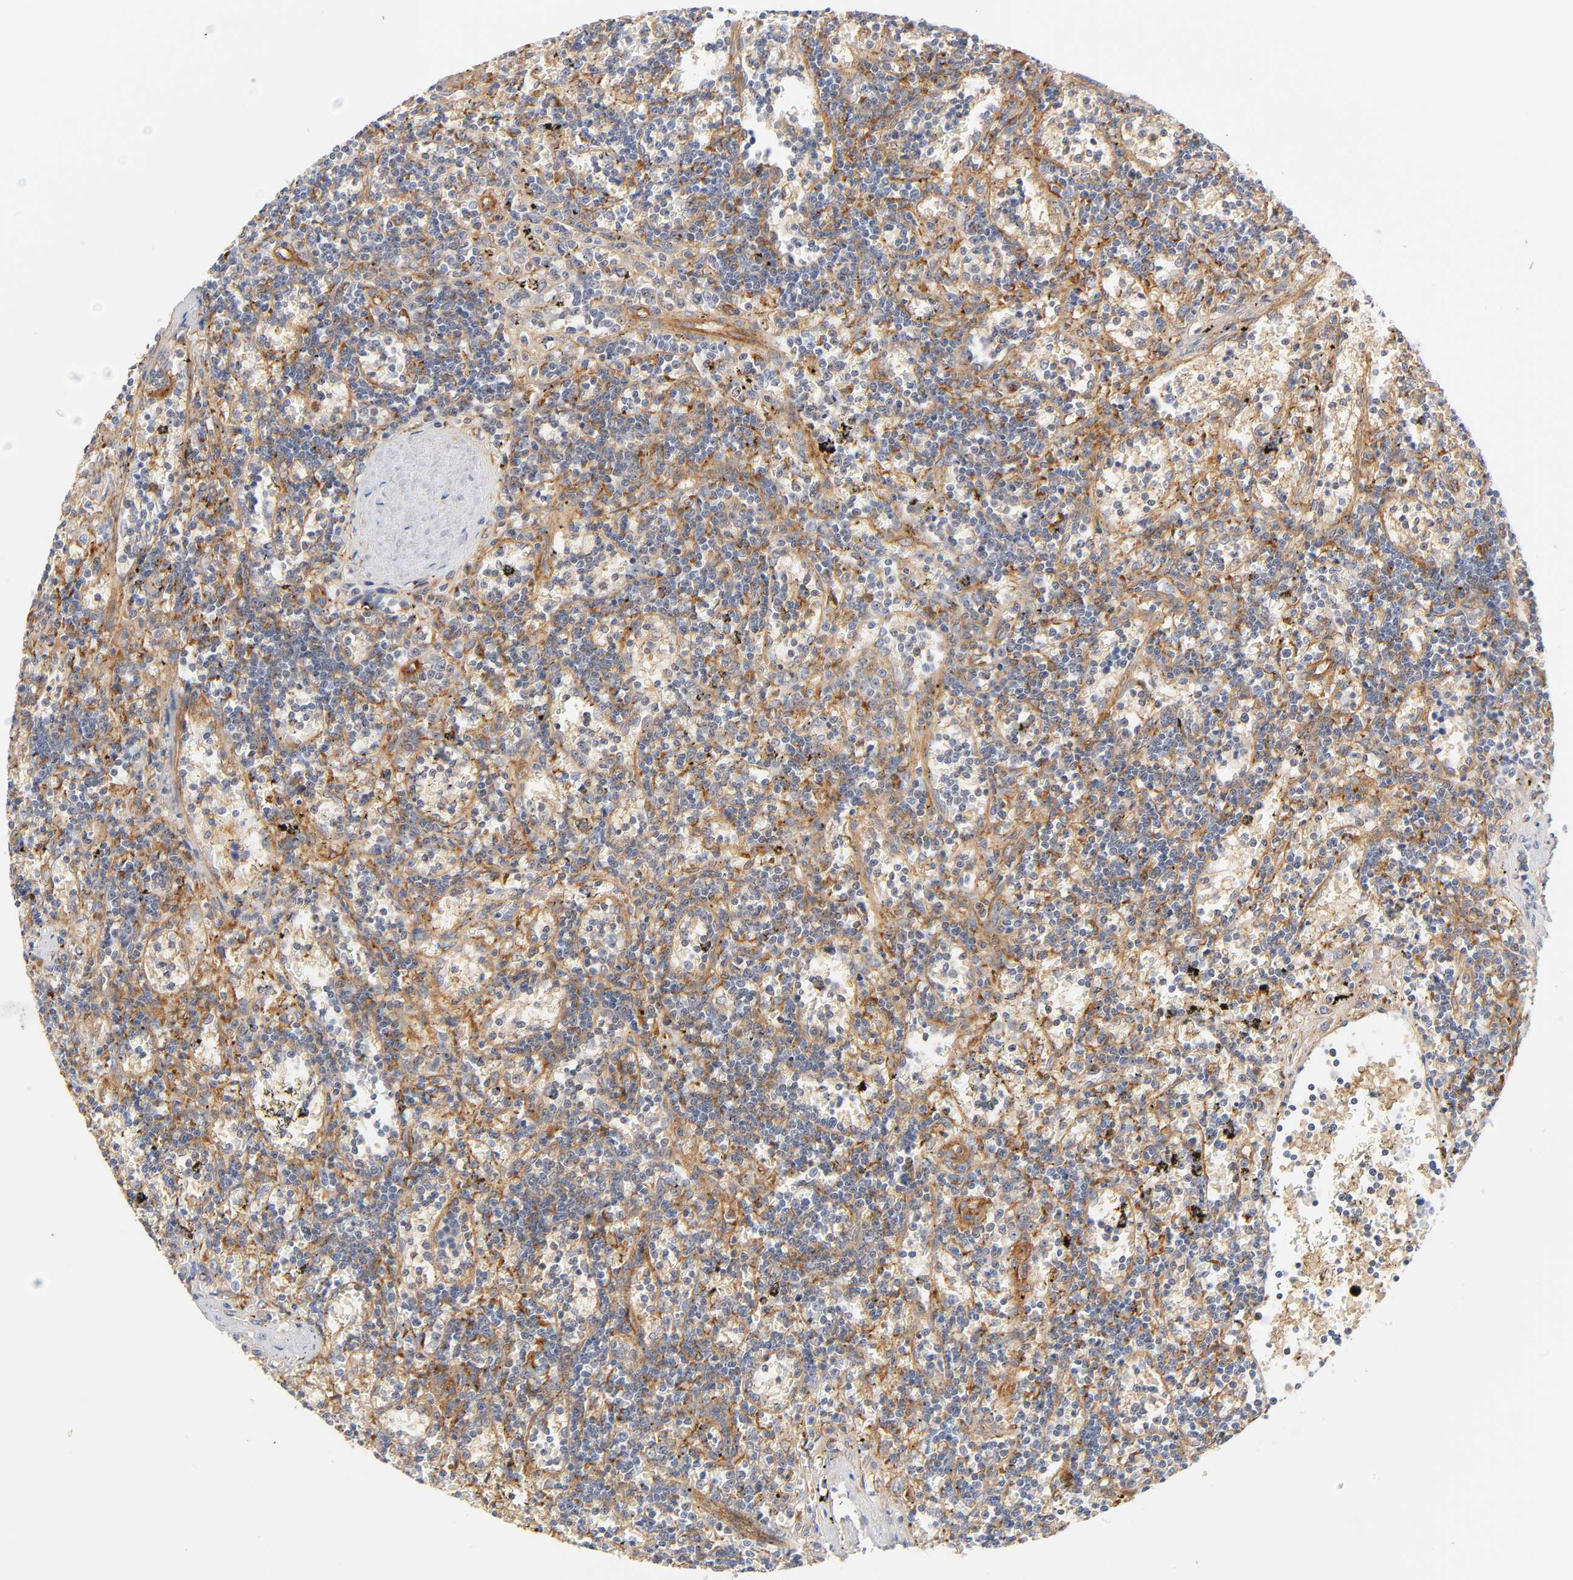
{"staining": {"intensity": "moderate", "quantity": "<25%", "location": "cytoplasmic/membranous"}, "tissue": "lymphoma", "cell_type": "Tumor cells", "image_type": "cancer", "snomed": [{"axis": "morphology", "description": "Malignant lymphoma, non-Hodgkin's type, Low grade"}, {"axis": "topography", "description": "Spleen"}], "caption": "A high-resolution photomicrograph shows immunohistochemistry (IHC) staining of low-grade malignant lymphoma, non-Hodgkin's type, which exhibits moderate cytoplasmic/membranous staining in approximately <25% of tumor cells.", "gene": "PLD1", "patient": {"sex": "male", "age": 60}}